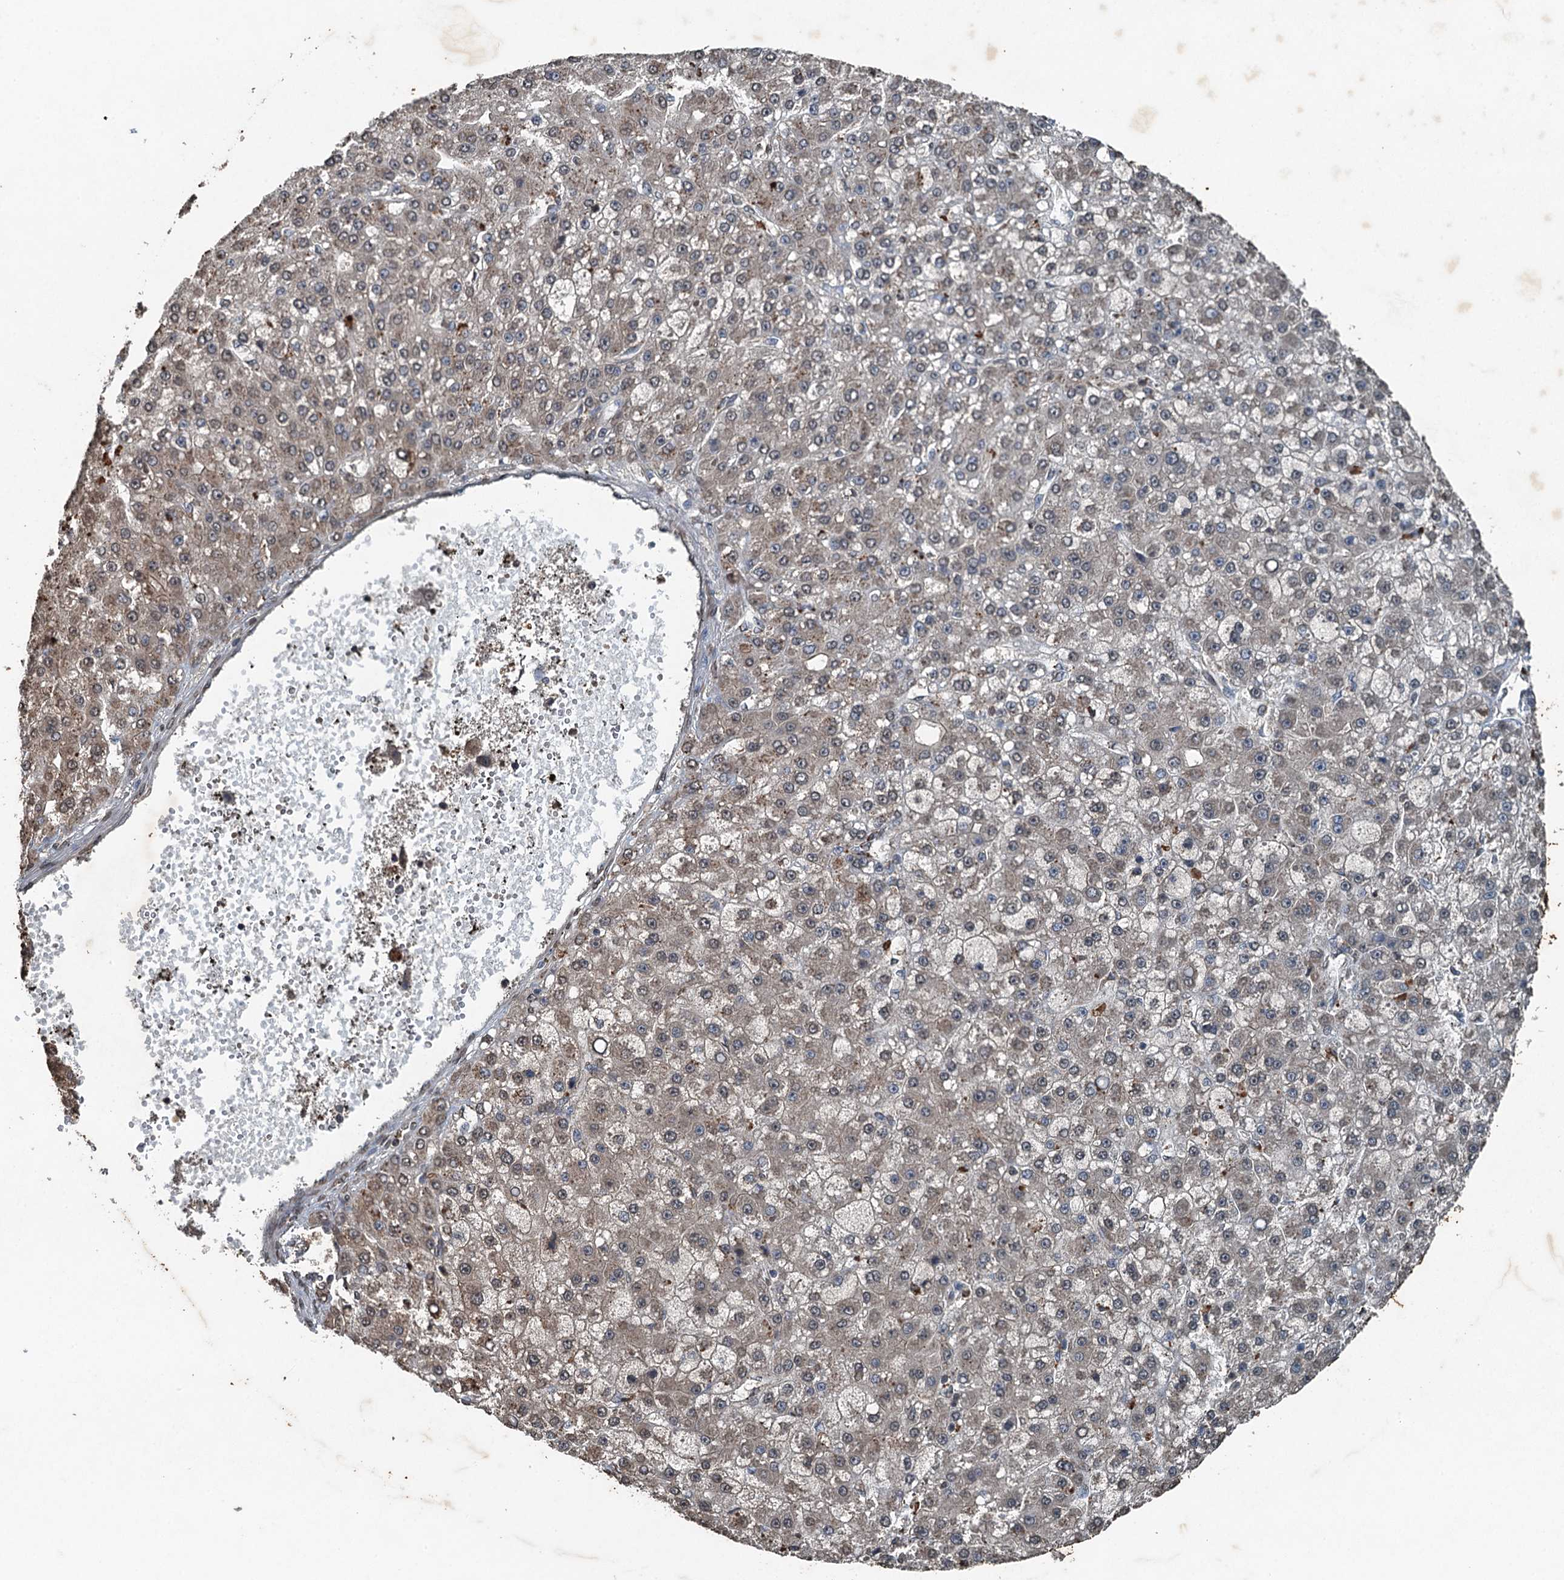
{"staining": {"intensity": "weak", "quantity": "25%-75%", "location": "cytoplasmic/membranous"}, "tissue": "liver cancer", "cell_type": "Tumor cells", "image_type": "cancer", "snomed": [{"axis": "morphology", "description": "Carcinoma, Hepatocellular, NOS"}, {"axis": "topography", "description": "Liver"}], "caption": "Hepatocellular carcinoma (liver) tissue exhibits weak cytoplasmic/membranous positivity in about 25%-75% of tumor cells Nuclei are stained in blue.", "gene": "TCTN1", "patient": {"sex": "male", "age": 67}}